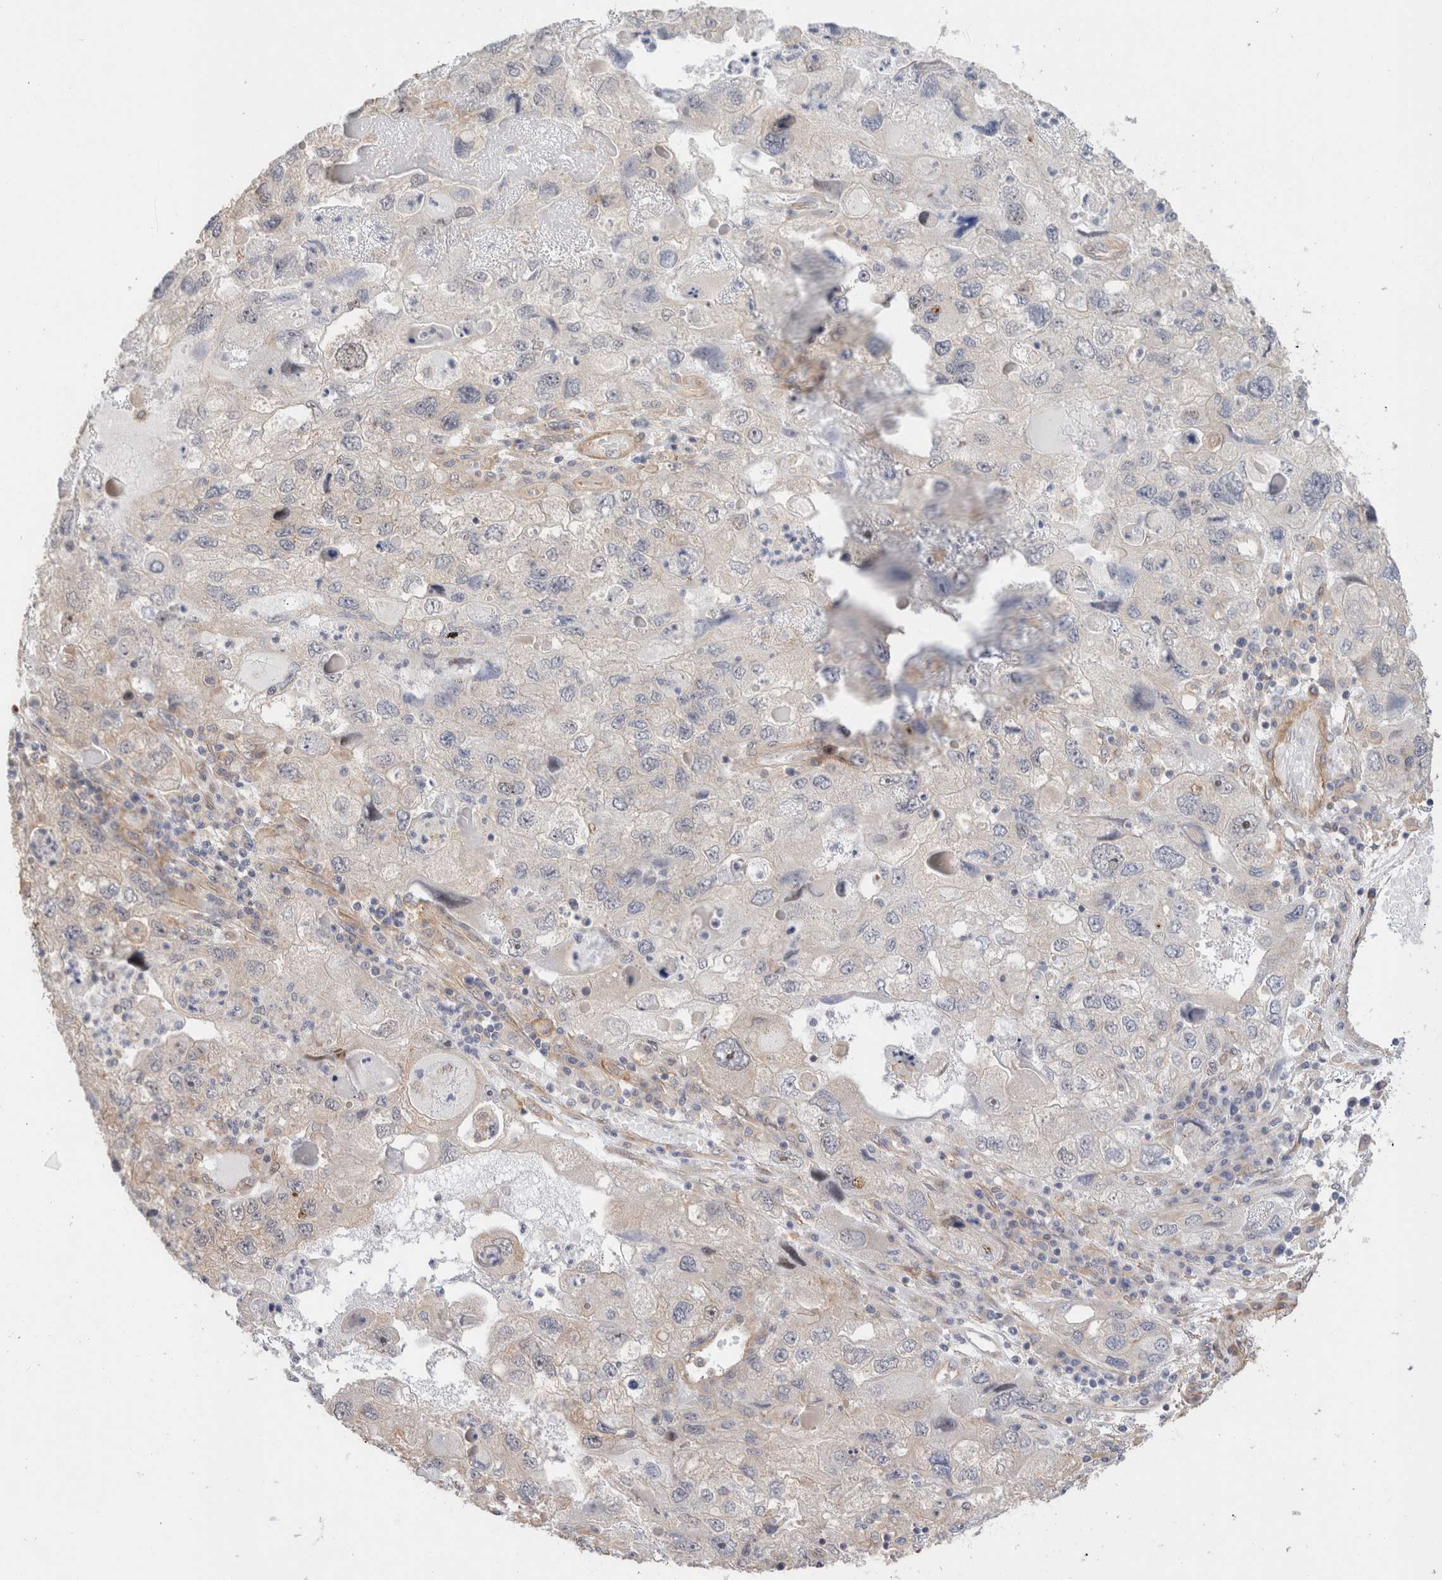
{"staining": {"intensity": "strong", "quantity": "25%-75%", "location": "nuclear"}, "tissue": "endometrial cancer", "cell_type": "Tumor cells", "image_type": "cancer", "snomed": [{"axis": "morphology", "description": "Adenocarcinoma, NOS"}, {"axis": "topography", "description": "Endometrium"}], "caption": "IHC staining of adenocarcinoma (endometrial), which reveals high levels of strong nuclear positivity in approximately 25%-75% of tumor cells indicating strong nuclear protein positivity. The staining was performed using DAB (brown) for protein detection and nuclei were counterstained in hematoxylin (blue).", "gene": "ID3", "patient": {"sex": "female", "age": 49}}